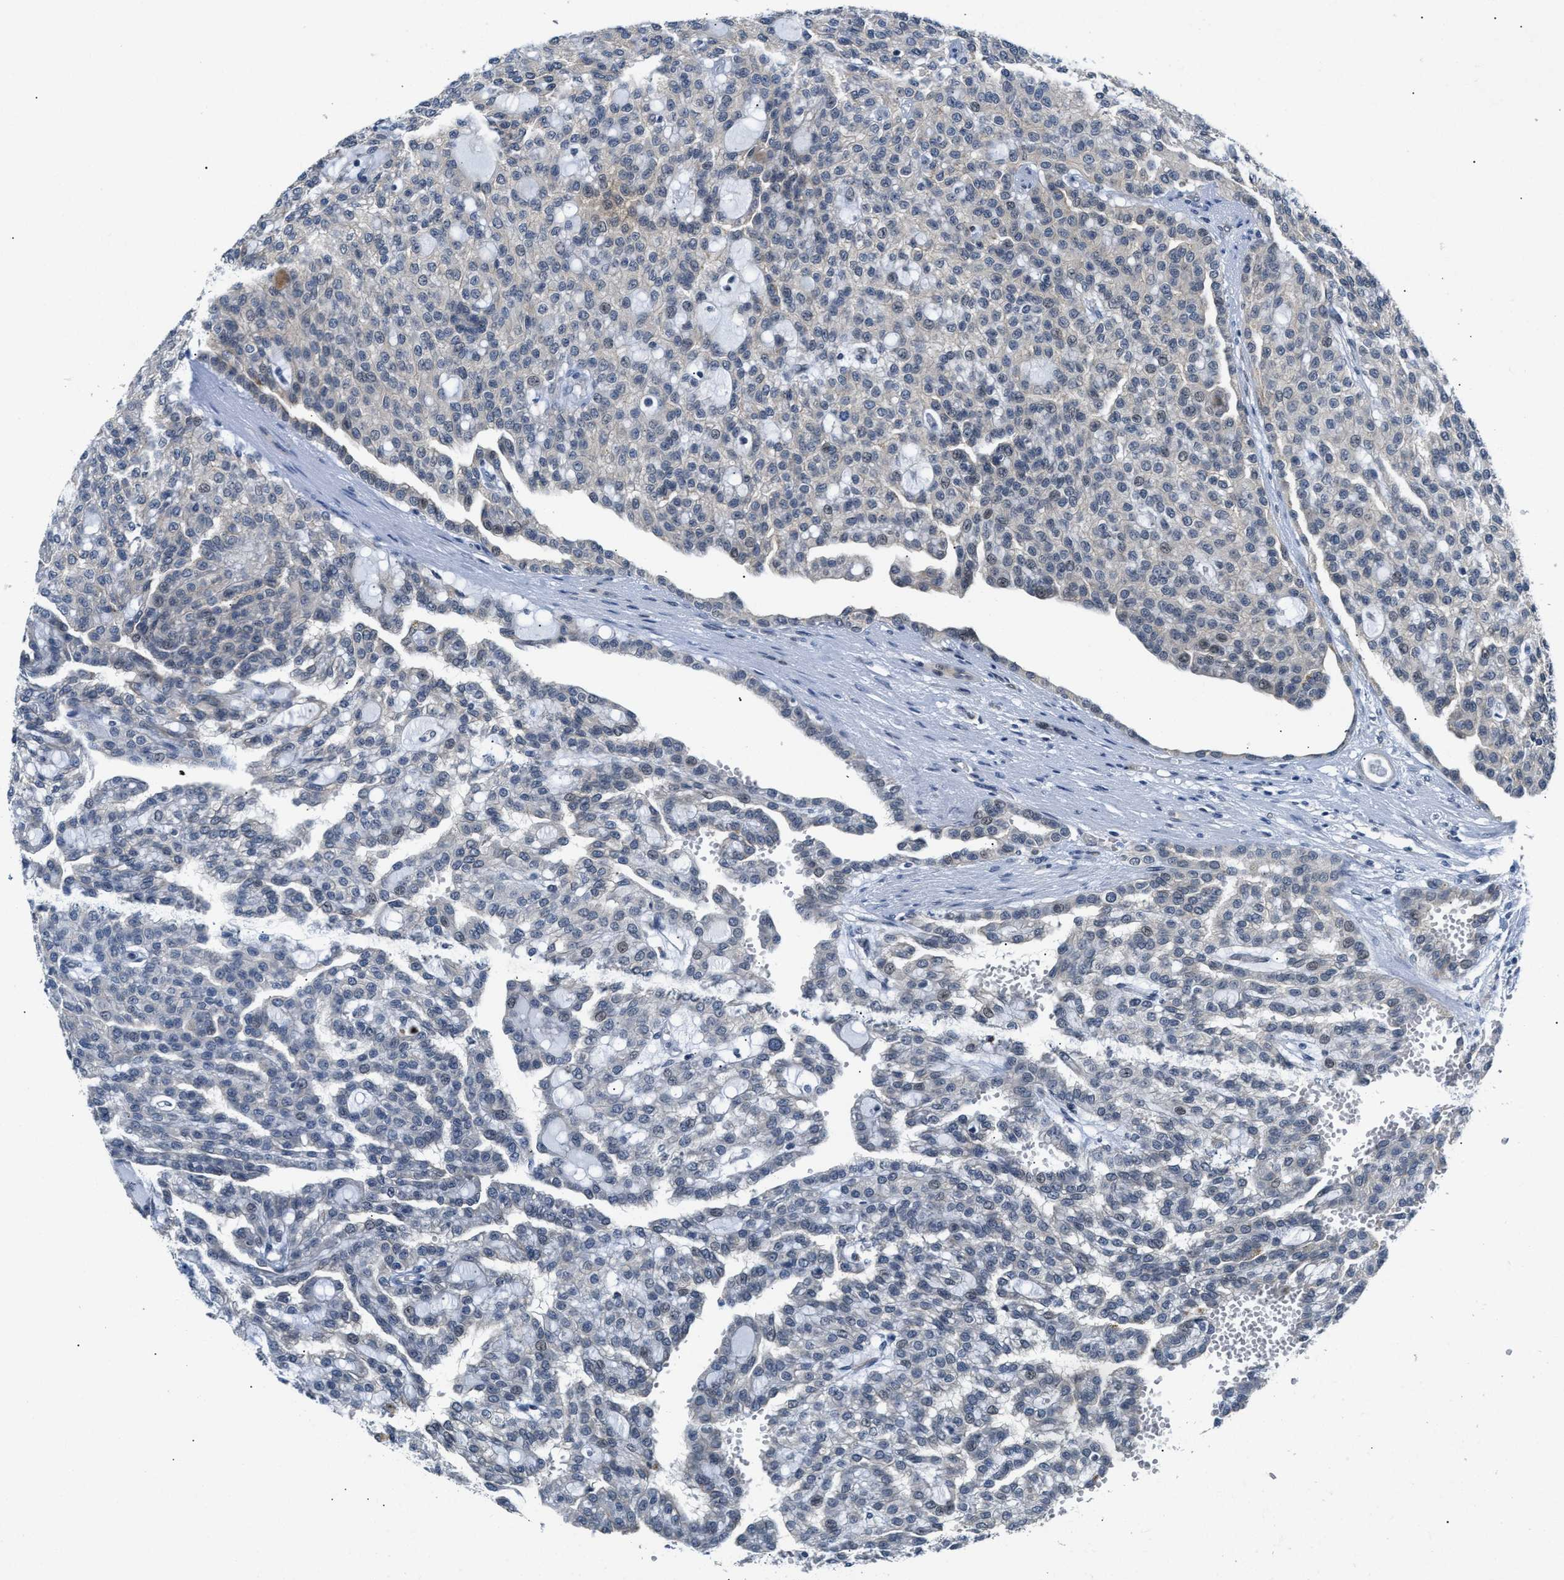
{"staining": {"intensity": "negative", "quantity": "none", "location": "none"}, "tissue": "renal cancer", "cell_type": "Tumor cells", "image_type": "cancer", "snomed": [{"axis": "morphology", "description": "Adenocarcinoma, NOS"}, {"axis": "topography", "description": "Kidney"}], "caption": "There is no significant positivity in tumor cells of renal cancer.", "gene": "PPM1H", "patient": {"sex": "male", "age": 63}}